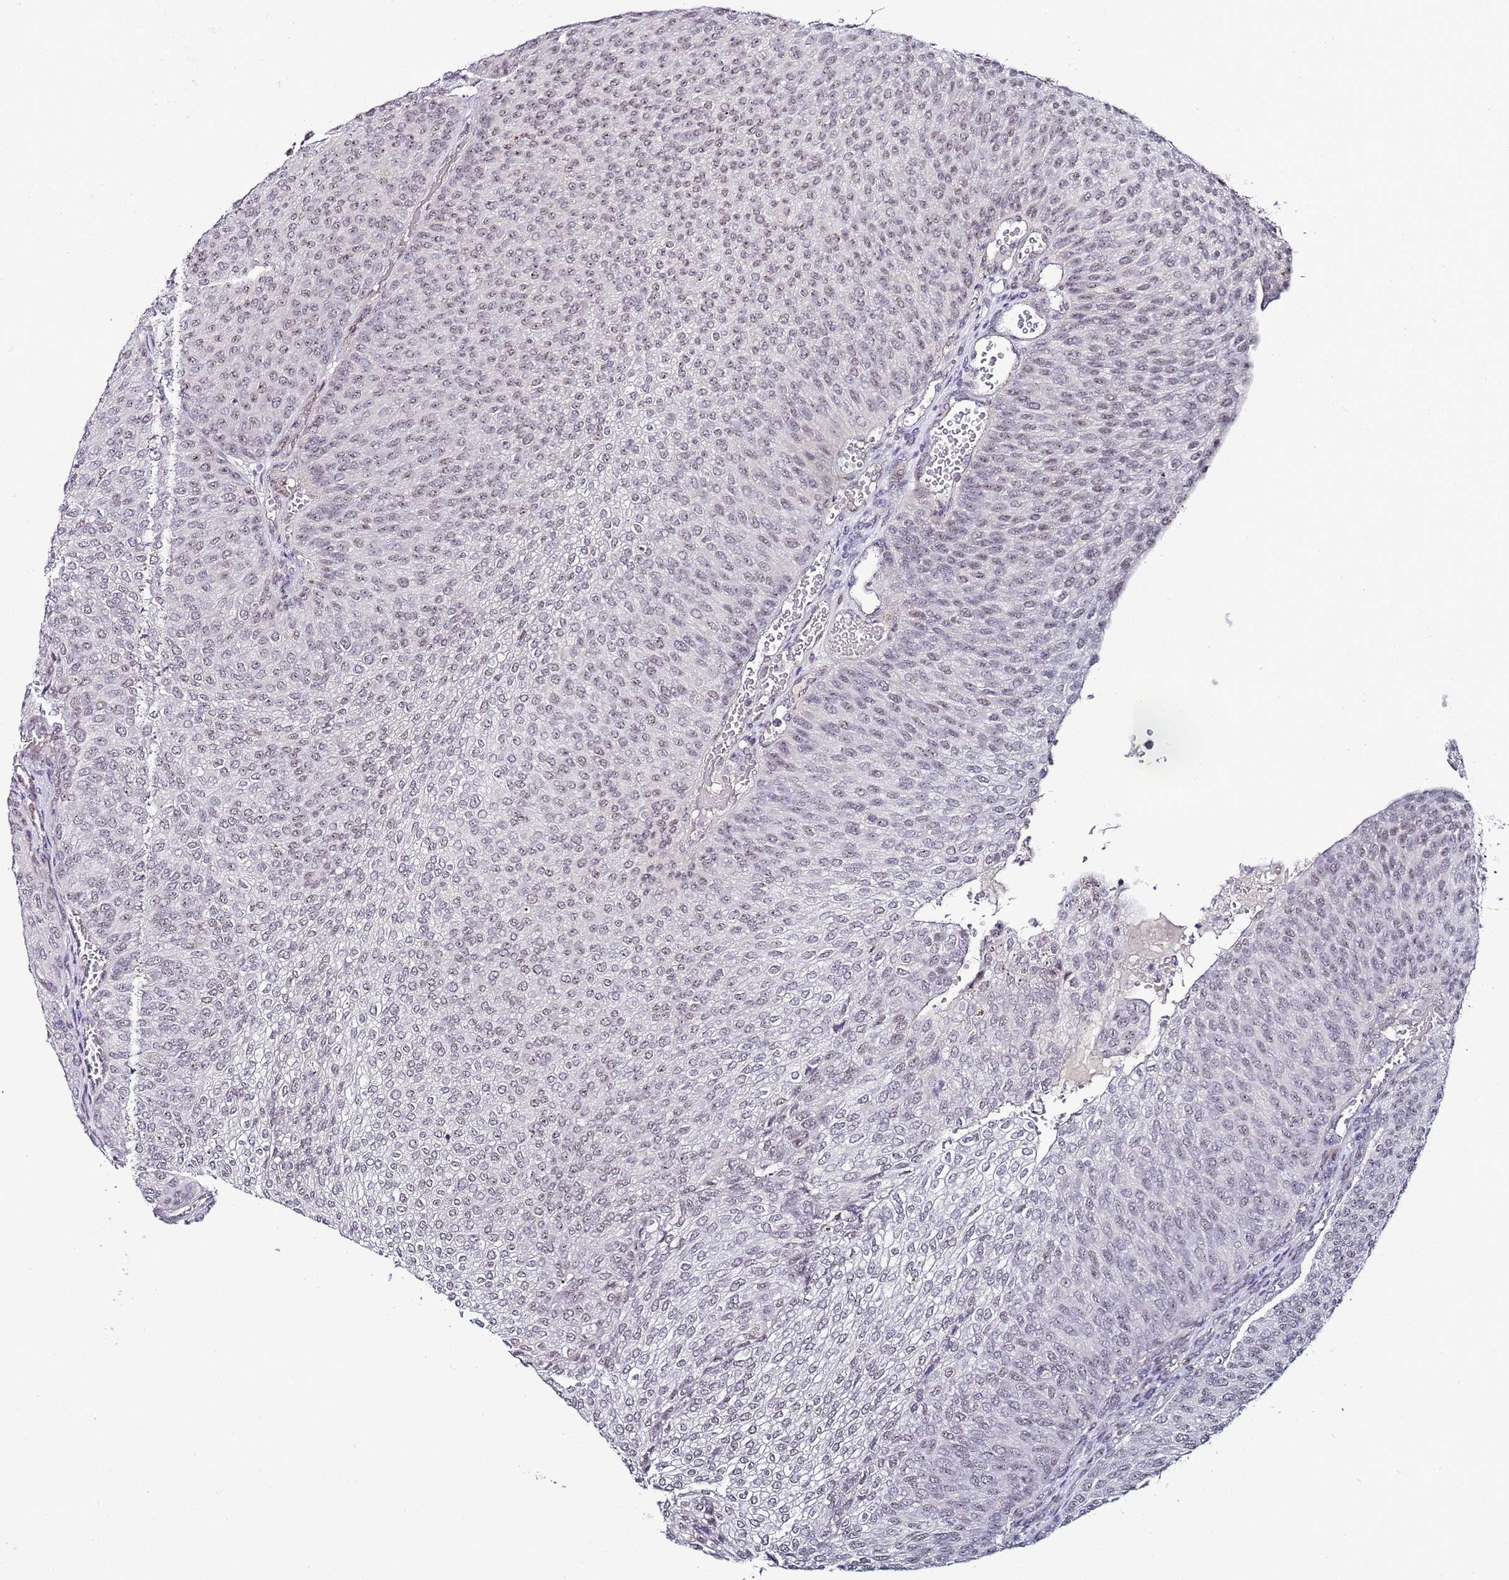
{"staining": {"intensity": "weak", "quantity": "25%-75%", "location": "nuclear"}, "tissue": "urothelial cancer", "cell_type": "Tumor cells", "image_type": "cancer", "snomed": [{"axis": "morphology", "description": "Urothelial carcinoma, High grade"}, {"axis": "topography", "description": "Urinary bladder"}], "caption": "About 25%-75% of tumor cells in human urothelial carcinoma (high-grade) reveal weak nuclear protein positivity as visualized by brown immunohistochemical staining.", "gene": "PSMA7", "patient": {"sex": "female", "age": 79}}